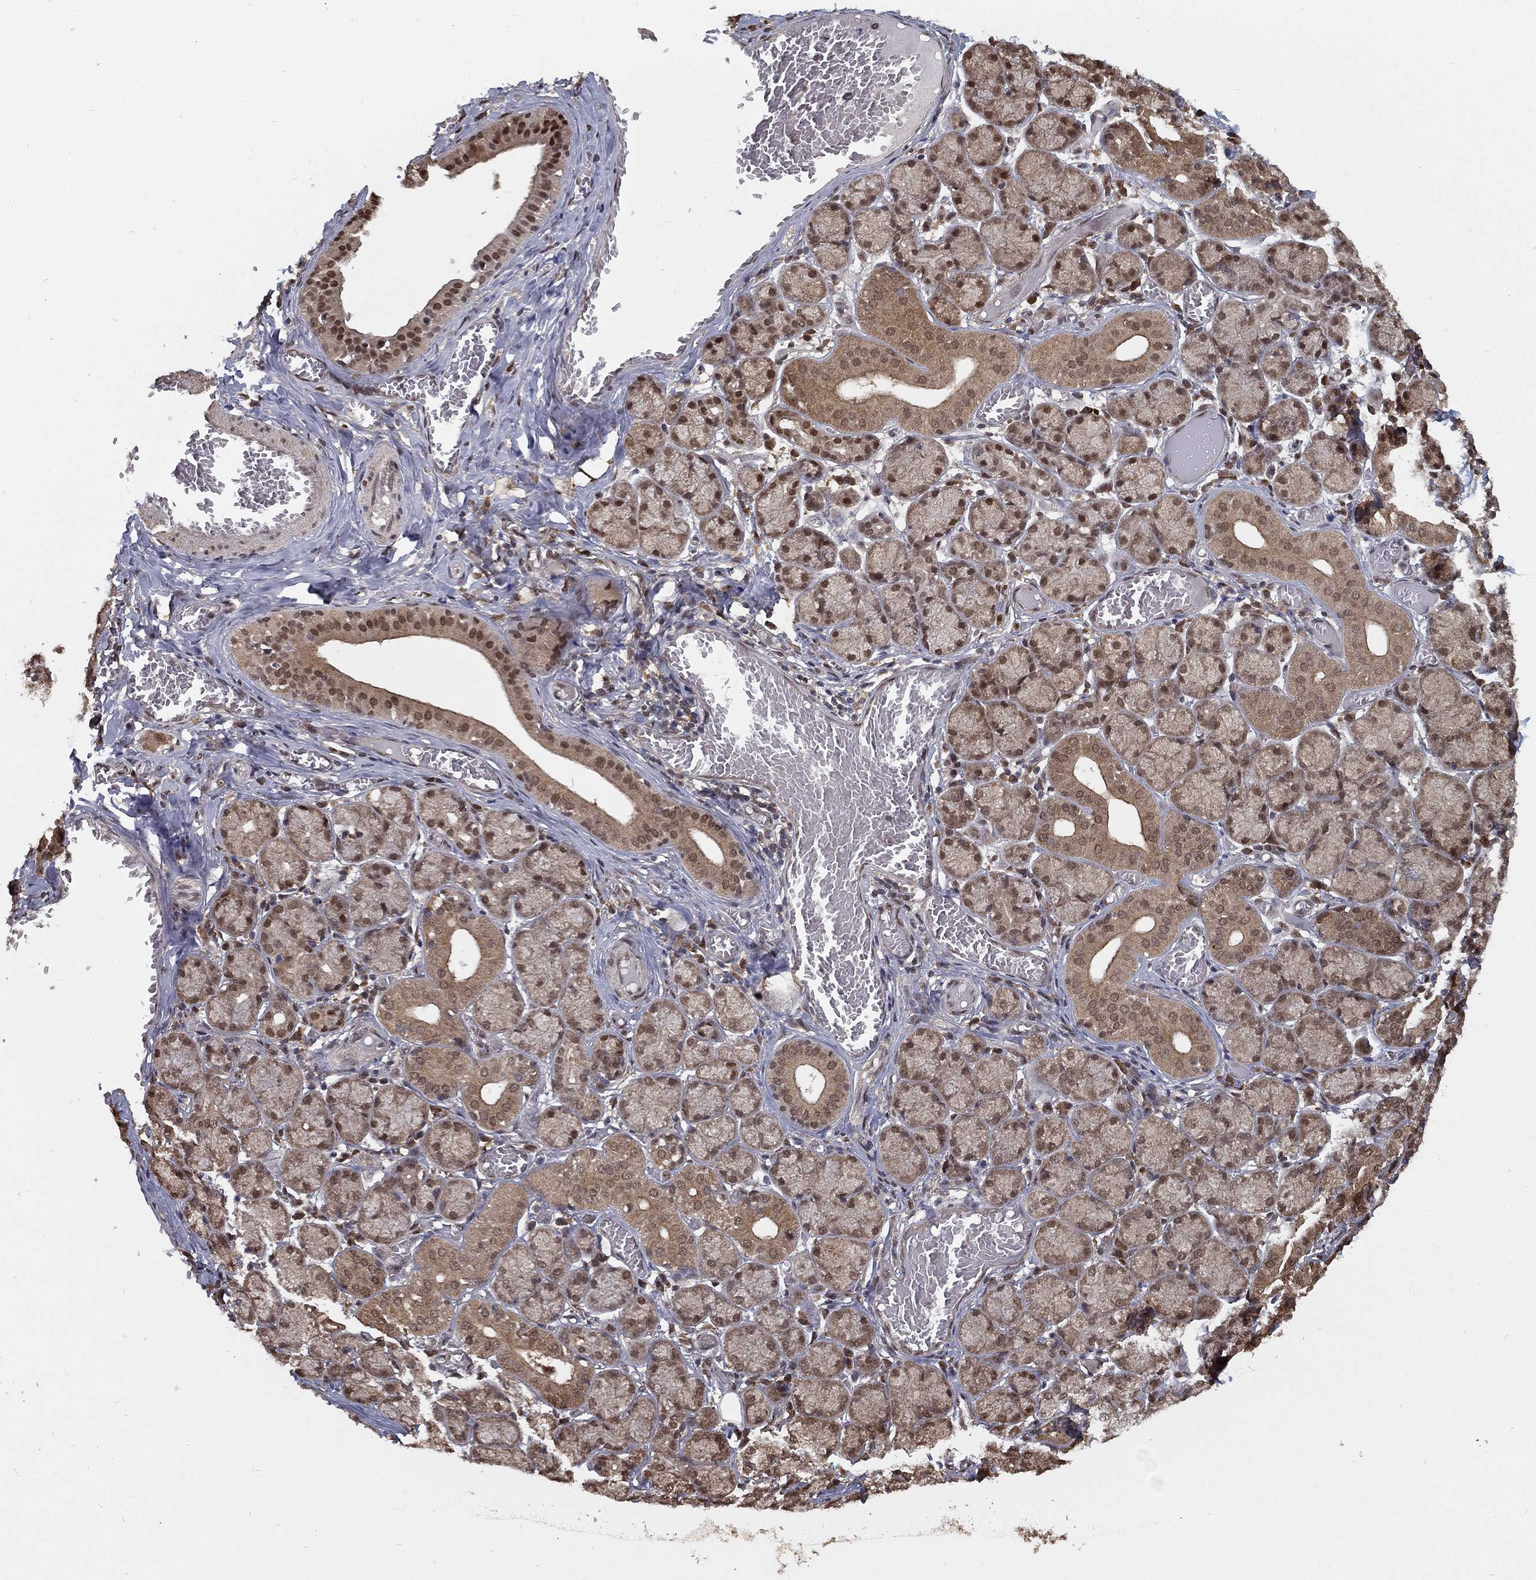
{"staining": {"intensity": "moderate", "quantity": ">75%", "location": "cytoplasmic/membranous,nuclear"}, "tissue": "salivary gland", "cell_type": "Glandular cells", "image_type": "normal", "snomed": [{"axis": "morphology", "description": "Normal tissue, NOS"}, {"axis": "topography", "description": "Salivary gland"}, {"axis": "topography", "description": "Peripheral nerve tissue"}], "caption": "Brown immunohistochemical staining in normal human salivary gland demonstrates moderate cytoplasmic/membranous,nuclear expression in approximately >75% of glandular cells.", "gene": "CARM1", "patient": {"sex": "female", "age": 24}}